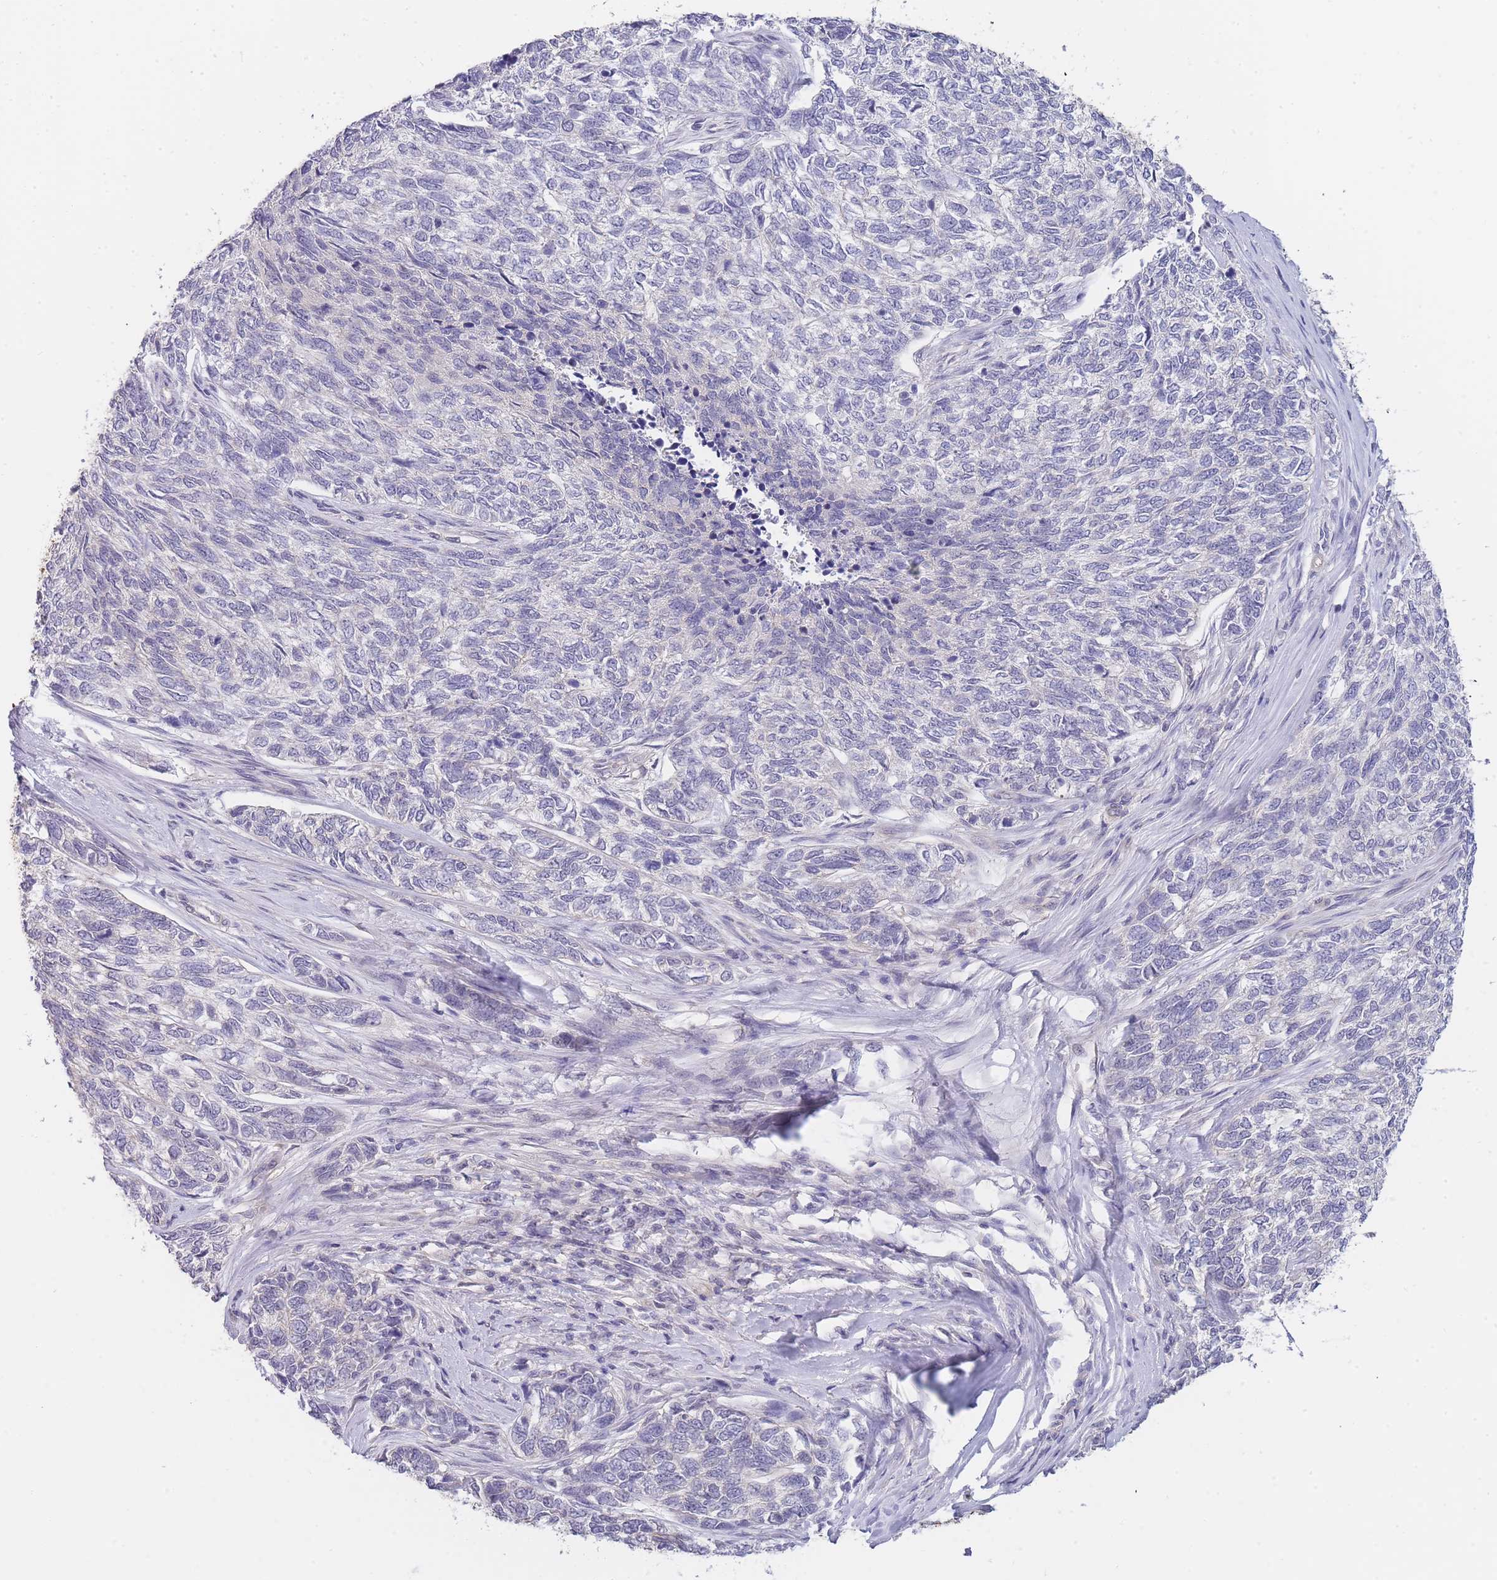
{"staining": {"intensity": "negative", "quantity": "none", "location": "none"}, "tissue": "skin cancer", "cell_type": "Tumor cells", "image_type": "cancer", "snomed": [{"axis": "morphology", "description": "Basal cell carcinoma"}, {"axis": "topography", "description": "Skin"}], "caption": "Skin cancer (basal cell carcinoma) stained for a protein using immunohistochemistry (IHC) shows no staining tumor cells.", "gene": "C19orf25", "patient": {"sex": "female", "age": 65}}